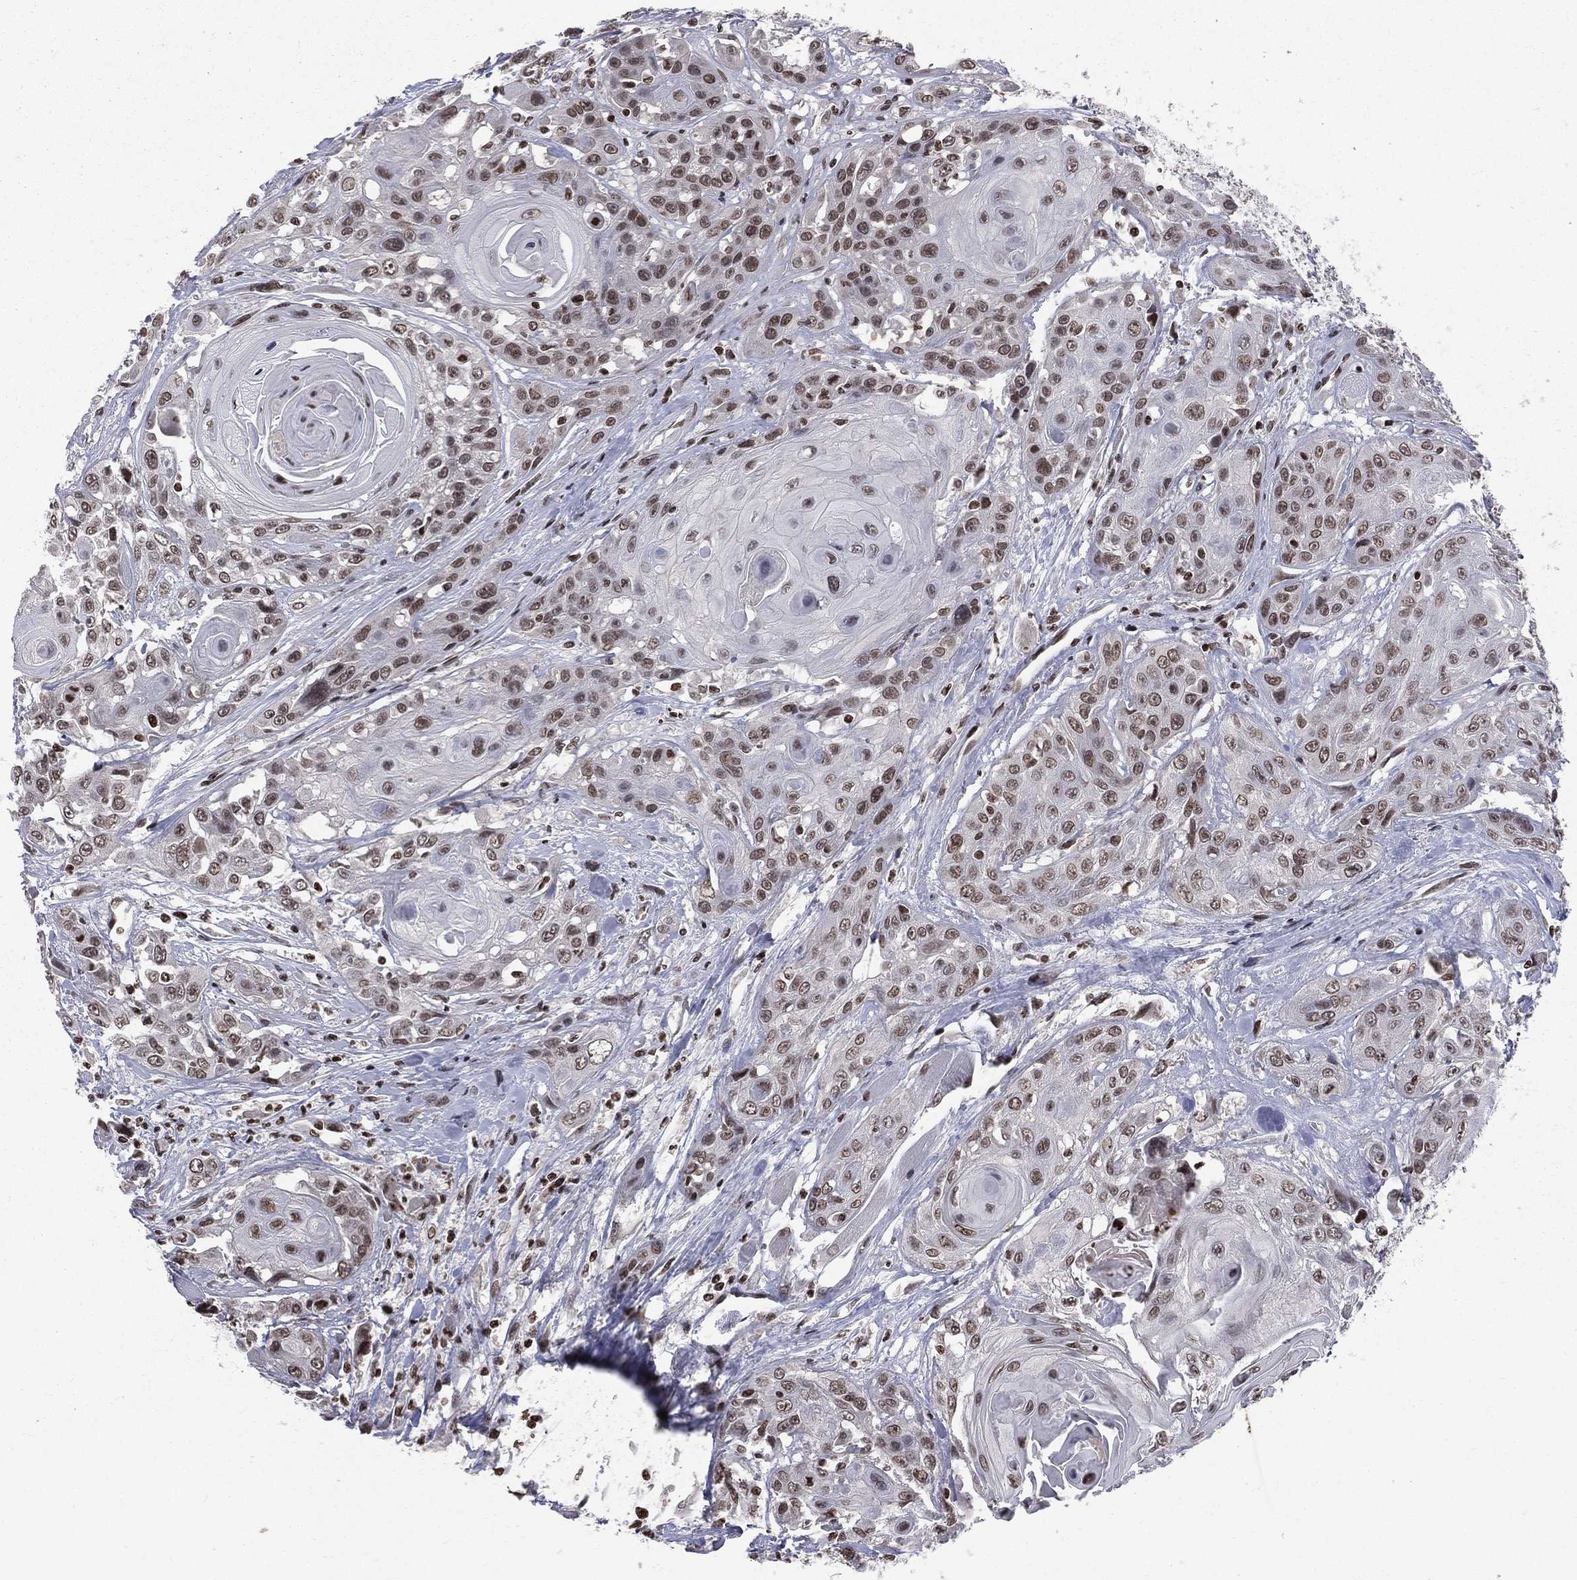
{"staining": {"intensity": "moderate", "quantity": ">75%", "location": "nuclear"}, "tissue": "head and neck cancer", "cell_type": "Tumor cells", "image_type": "cancer", "snomed": [{"axis": "morphology", "description": "Squamous cell carcinoma, NOS"}, {"axis": "topography", "description": "Head-Neck"}], "caption": "Immunohistochemistry photomicrograph of head and neck cancer stained for a protein (brown), which exhibits medium levels of moderate nuclear positivity in about >75% of tumor cells.", "gene": "RFX7", "patient": {"sex": "female", "age": 59}}